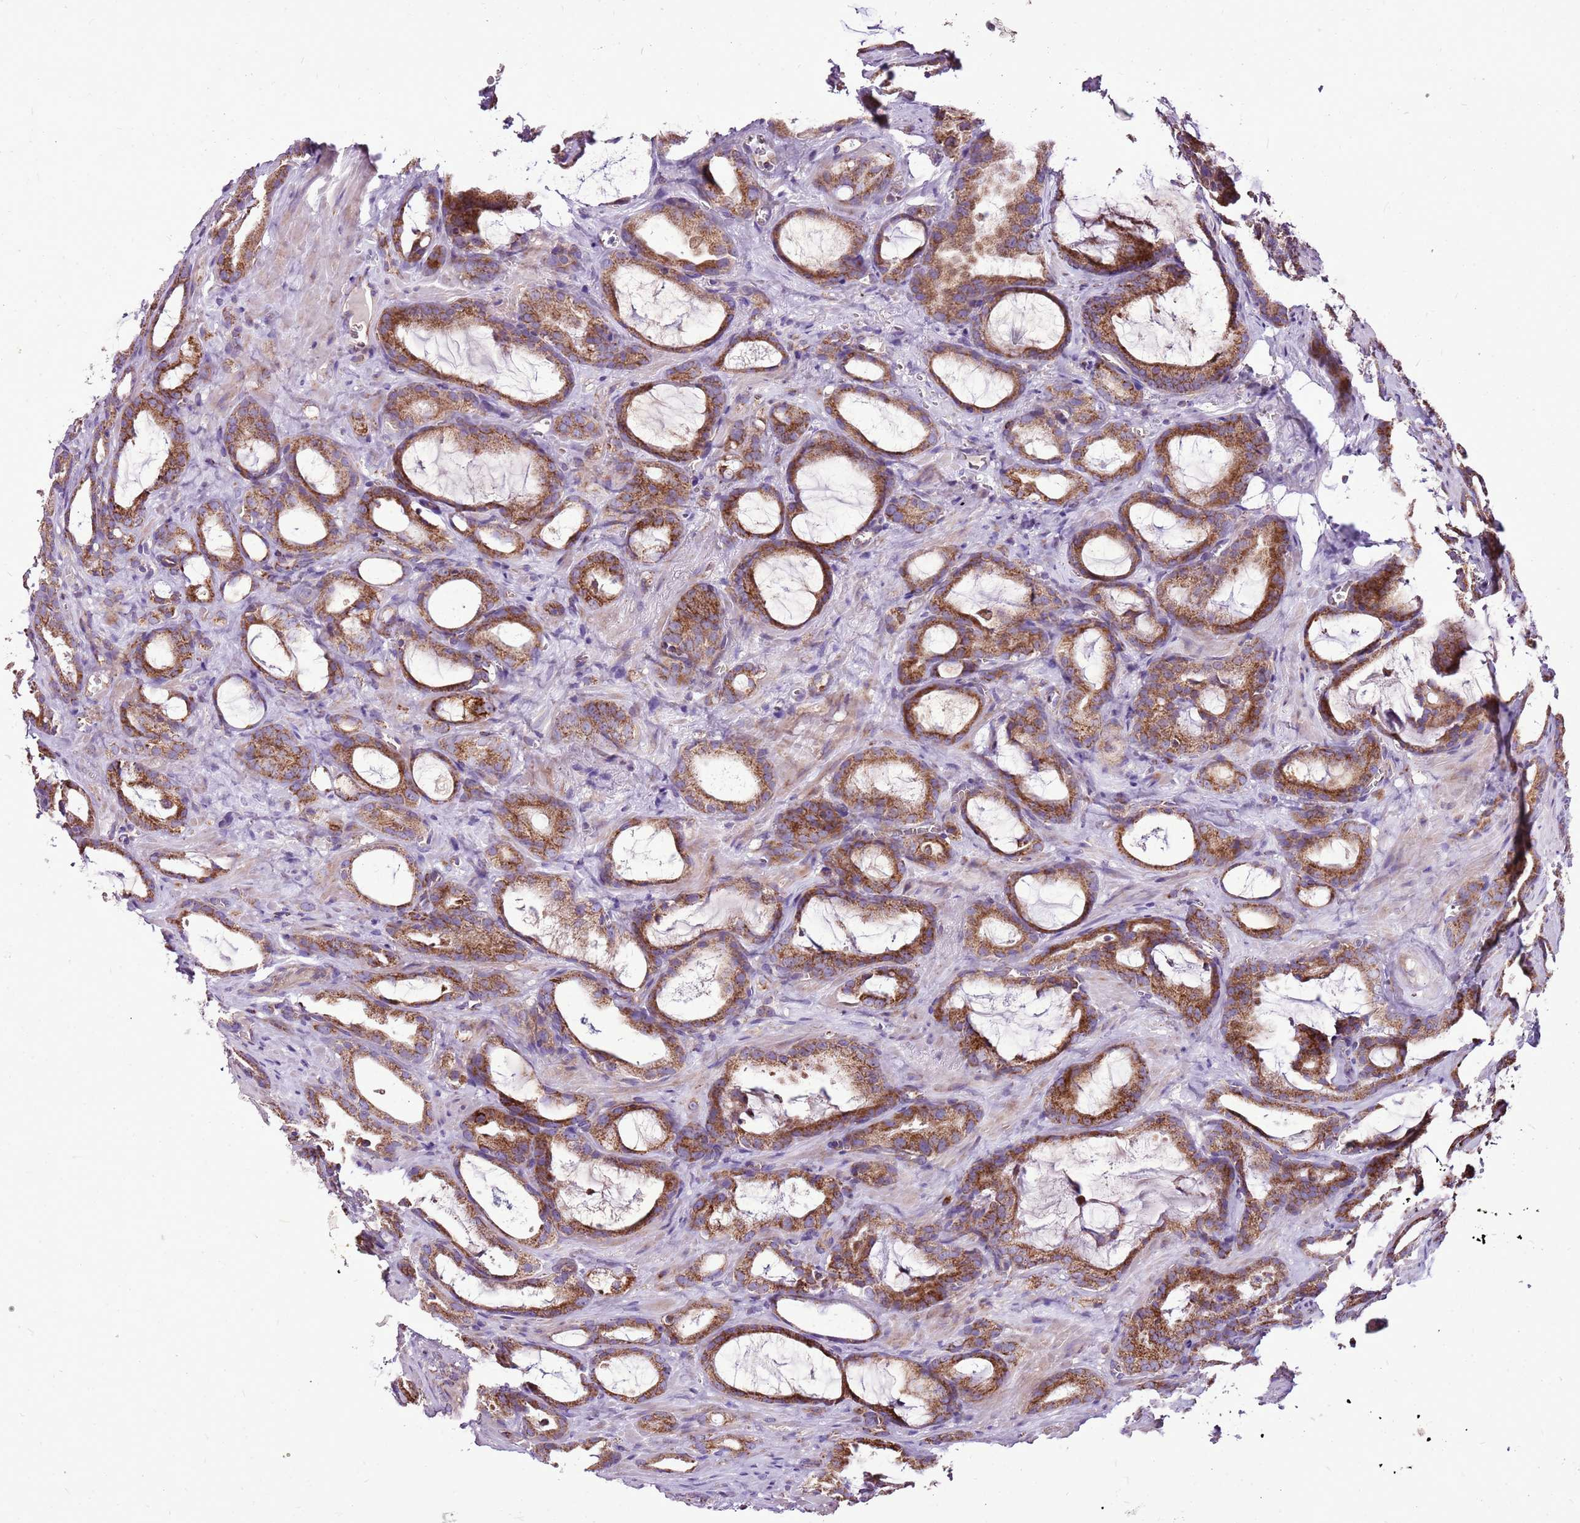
{"staining": {"intensity": "moderate", "quantity": ">75%", "location": "cytoplasmic/membranous"}, "tissue": "prostate cancer", "cell_type": "Tumor cells", "image_type": "cancer", "snomed": [{"axis": "morphology", "description": "Adenocarcinoma, High grade"}, {"axis": "topography", "description": "Prostate"}], "caption": "Human prostate cancer (high-grade adenocarcinoma) stained with a protein marker exhibits moderate staining in tumor cells.", "gene": "GCDH", "patient": {"sex": "male", "age": 72}}